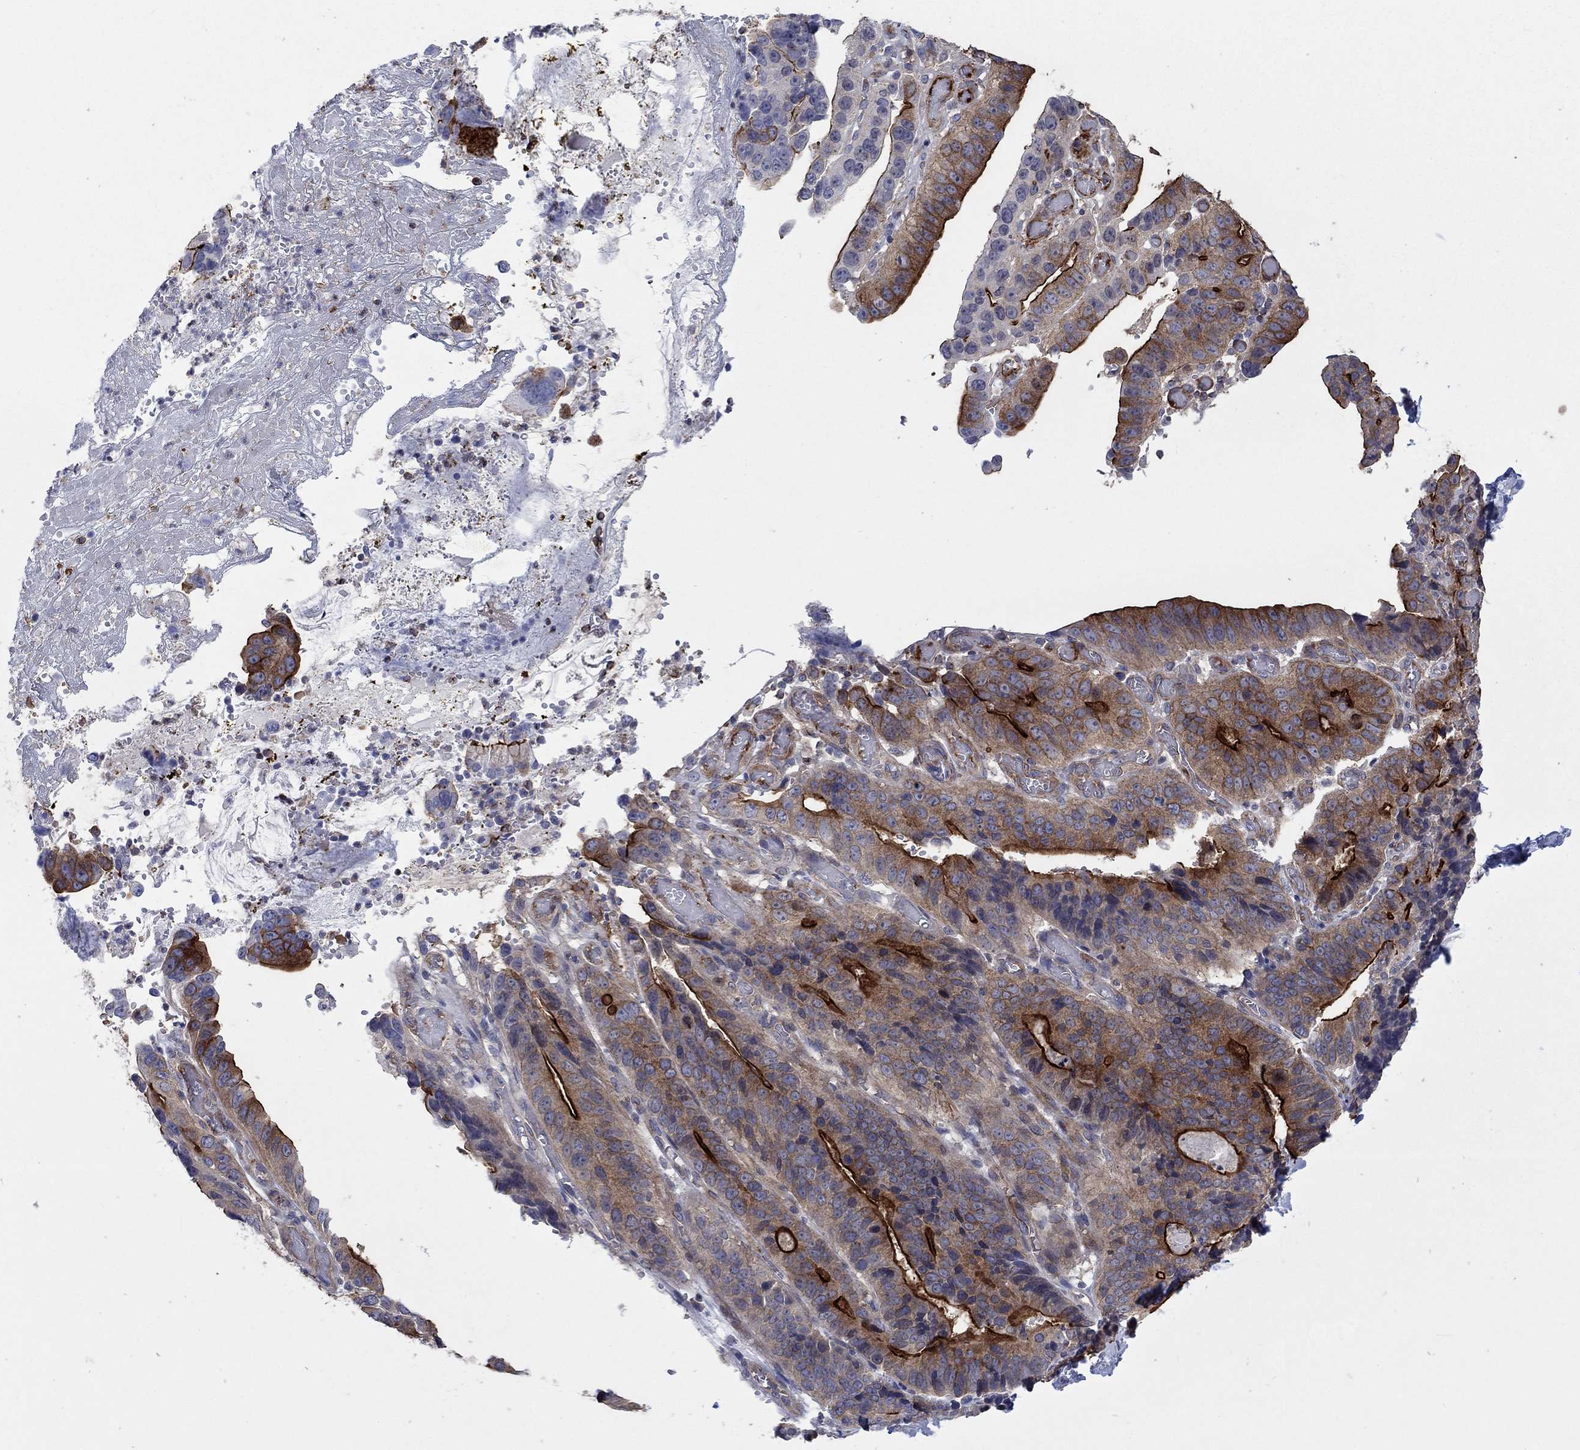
{"staining": {"intensity": "strong", "quantity": "<25%", "location": "cytoplasmic/membranous"}, "tissue": "stomach cancer", "cell_type": "Tumor cells", "image_type": "cancer", "snomed": [{"axis": "morphology", "description": "Adenocarcinoma, NOS"}, {"axis": "topography", "description": "Stomach"}], "caption": "Immunohistochemistry (IHC) histopathology image of neoplastic tissue: human stomach cancer stained using IHC reveals medium levels of strong protein expression localized specifically in the cytoplasmic/membranous of tumor cells, appearing as a cytoplasmic/membranous brown color.", "gene": "TPRN", "patient": {"sex": "male", "age": 84}}